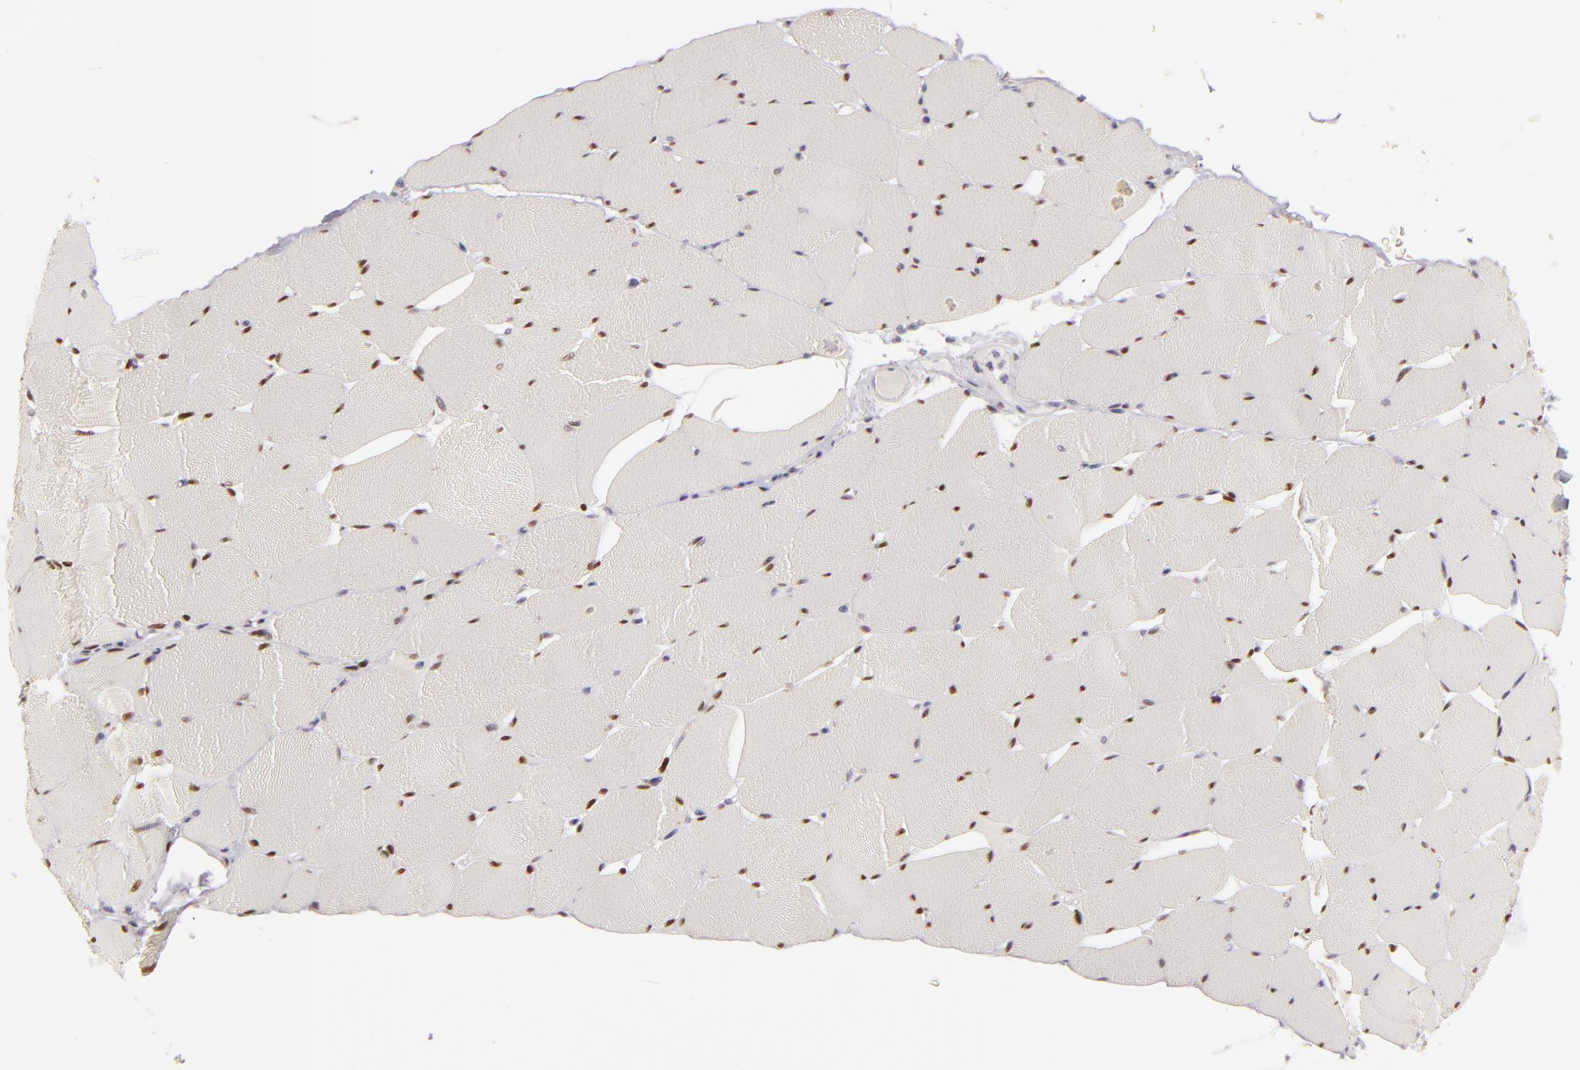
{"staining": {"intensity": "moderate", "quantity": ">75%", "location": "nuclear"}, "tissue": "skeletal muscle", "cell_type": "Myocytes", "image_type": "normal", "snomed": [{"axis": "morphology", "description": "Normal tissue, NOS"}, {"axis": "topography", "description": "Skeletal muscle"}], "caption": "Moderate nuclear protein expression is present in about >75% of myocytes in skeletal muscle. The staining is performed using DAB (3,3'-diaminobenzidine) brown chromogen to label protein expression. The nuclei are counter-stained blue using hematoxylin.", "gene": "SIX1", "patient": {"sex": "male", "age": 62}}